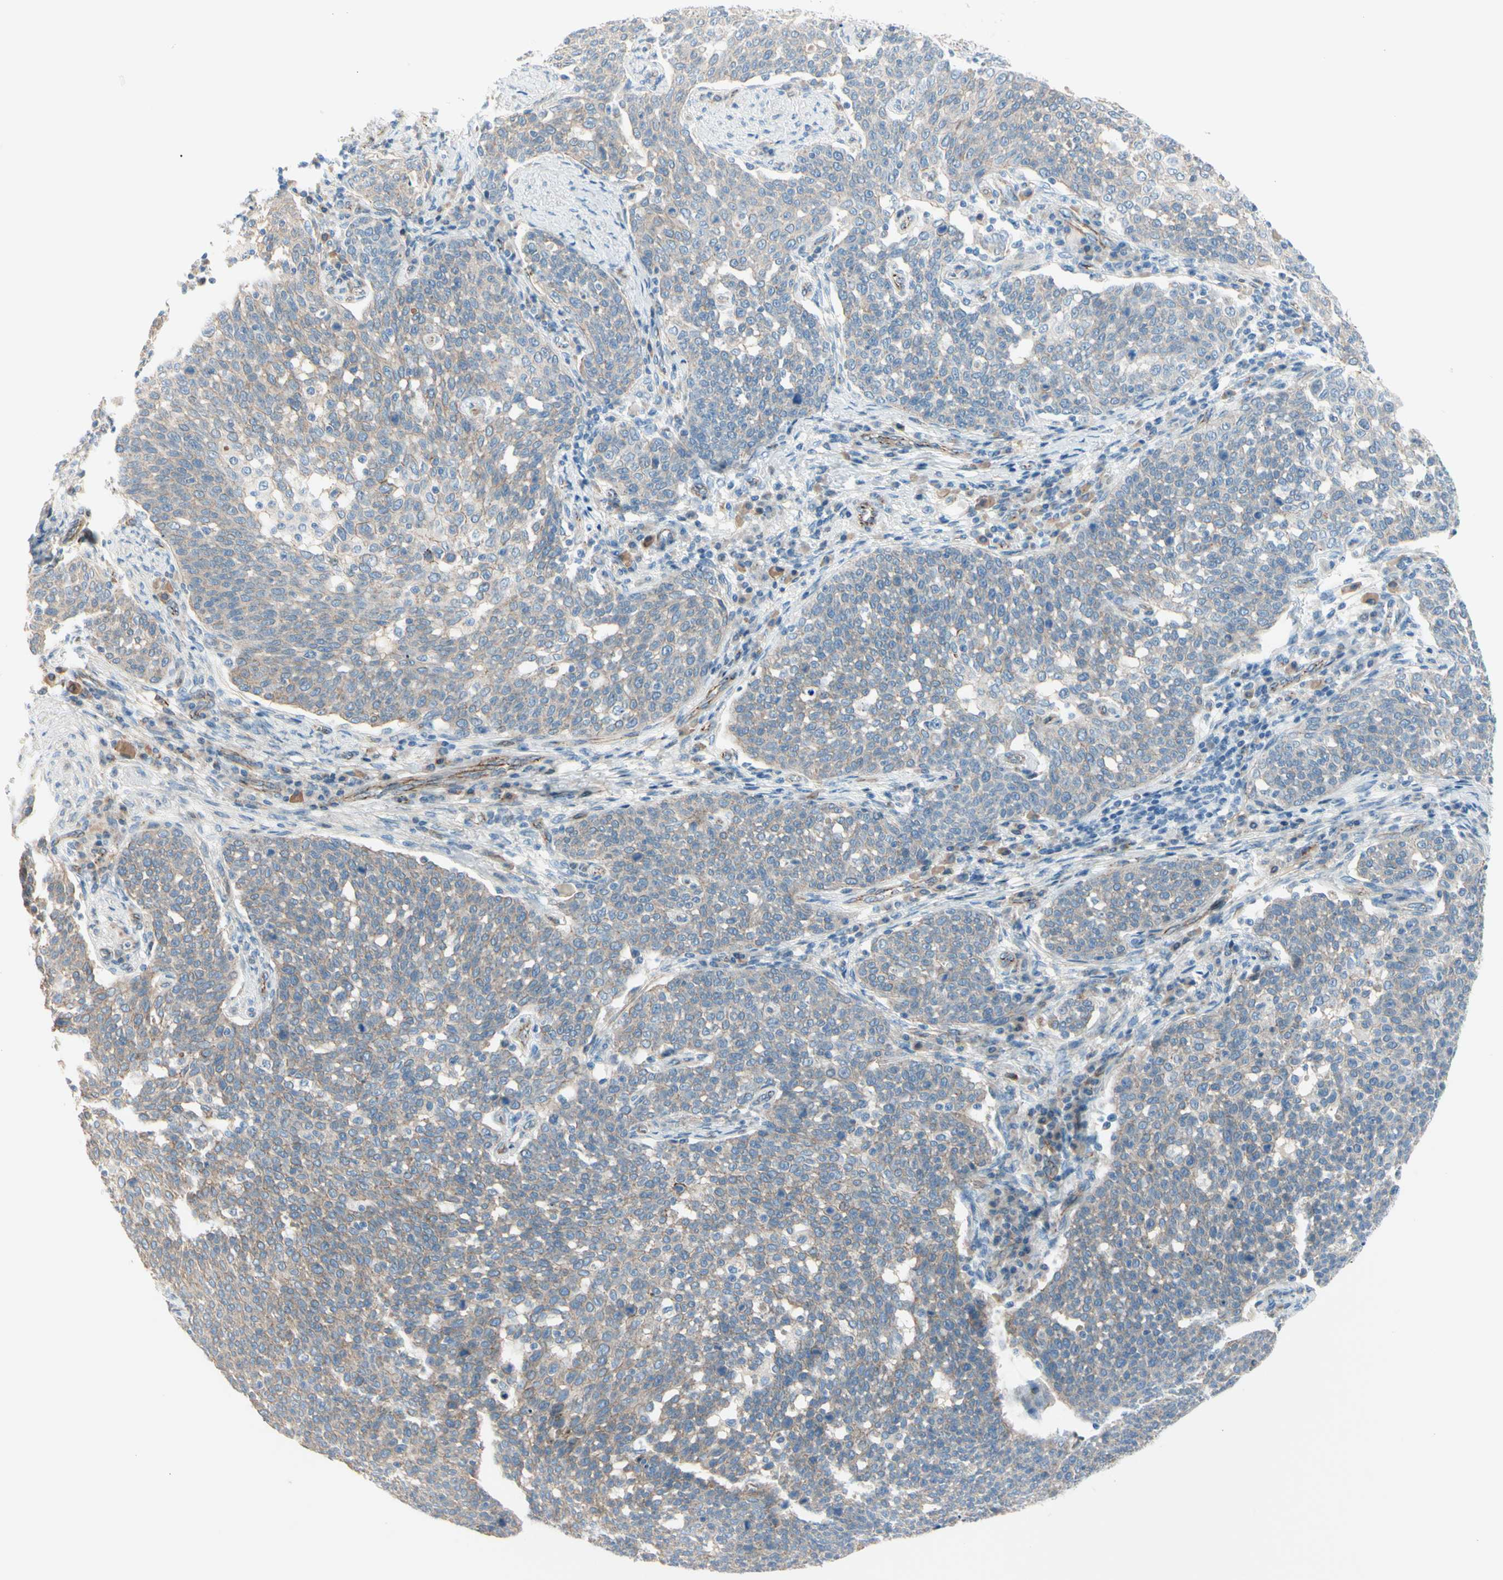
{"staining": {"intensity": "negative", "quantity": "none", "location": "none"}, "tissue": "cervical cancer", "cell_type": "Tumor cells", "image_type": "cancer", "snomed": [{"axis": "morphology", "description": "Squamous cell carcinoma, NOS"}, {"axis": "topography", "description": "Cervix"}], "caption": "This micrograph is of cervical cancer (squamous cell carcinoma) stained with immunohistochemistry to label a protein in brown with the nuclei are counter-stained blue. There is no staining in tumor cells.", "gene": "TJP1", "patient": {"sex": "female", "age": 34}}